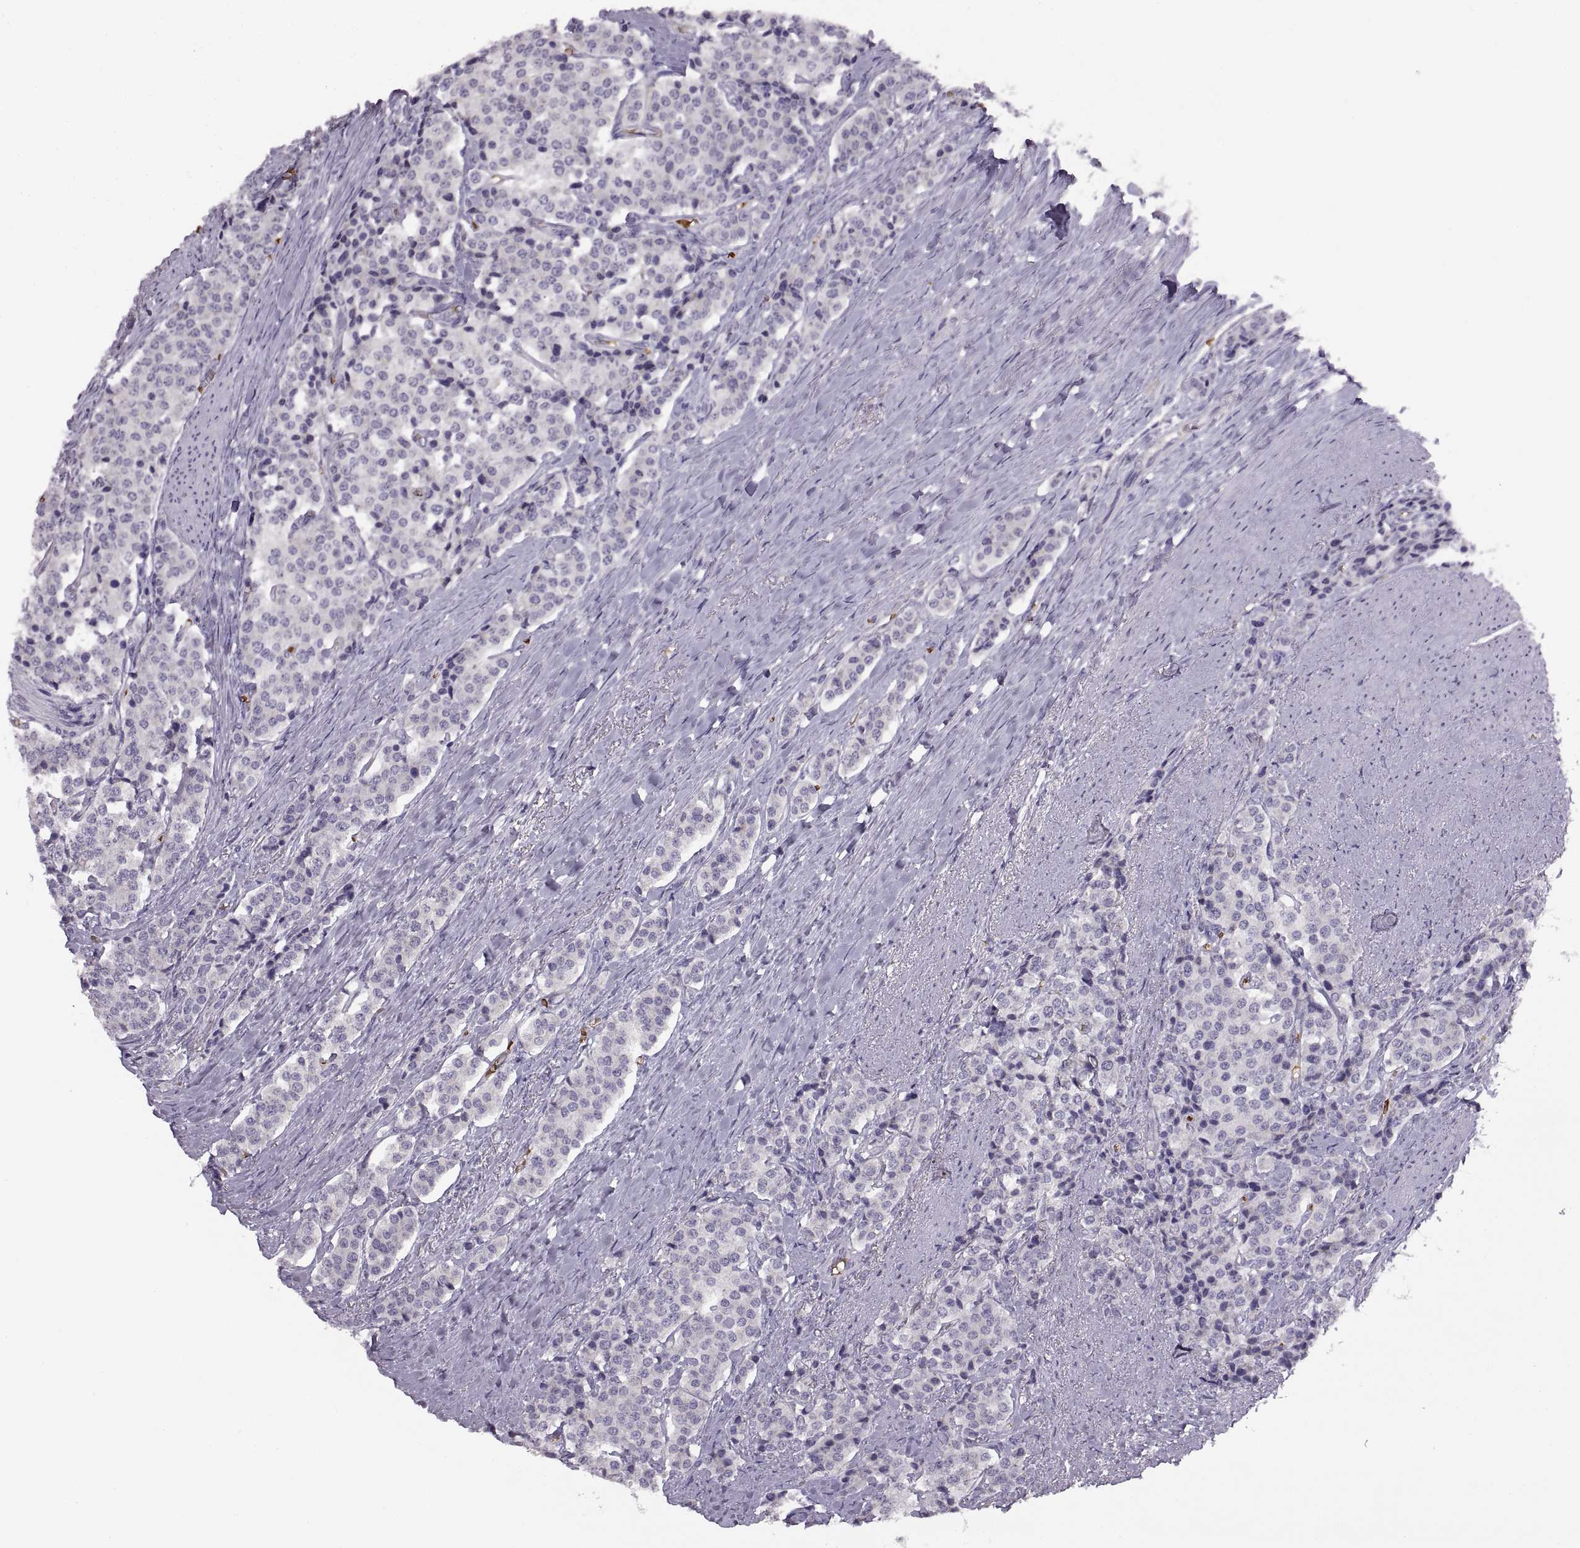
{"staining": {"intensity": "negative", "quantity": "none", "location": "none"}, "tissue": "carcinoid", "cell_type": "Tumor cells", "image_type": "cancer", "snomed": [{"axis": "morphology", "description": "Carcinoid, malignant, NOS"}, {"axis": "topography", "description": "Small intestine"}], "caption": "Malignant carcinoid was stained to show a protein in brown. There is no significant expression in tumor cells. Brightfield microscopy of IHC stained with DAB (brown) and hematoxylin (blue), captured at high magnification.", "gene": "MEIOC", "patient": {"sex": "female", "age": 58}}